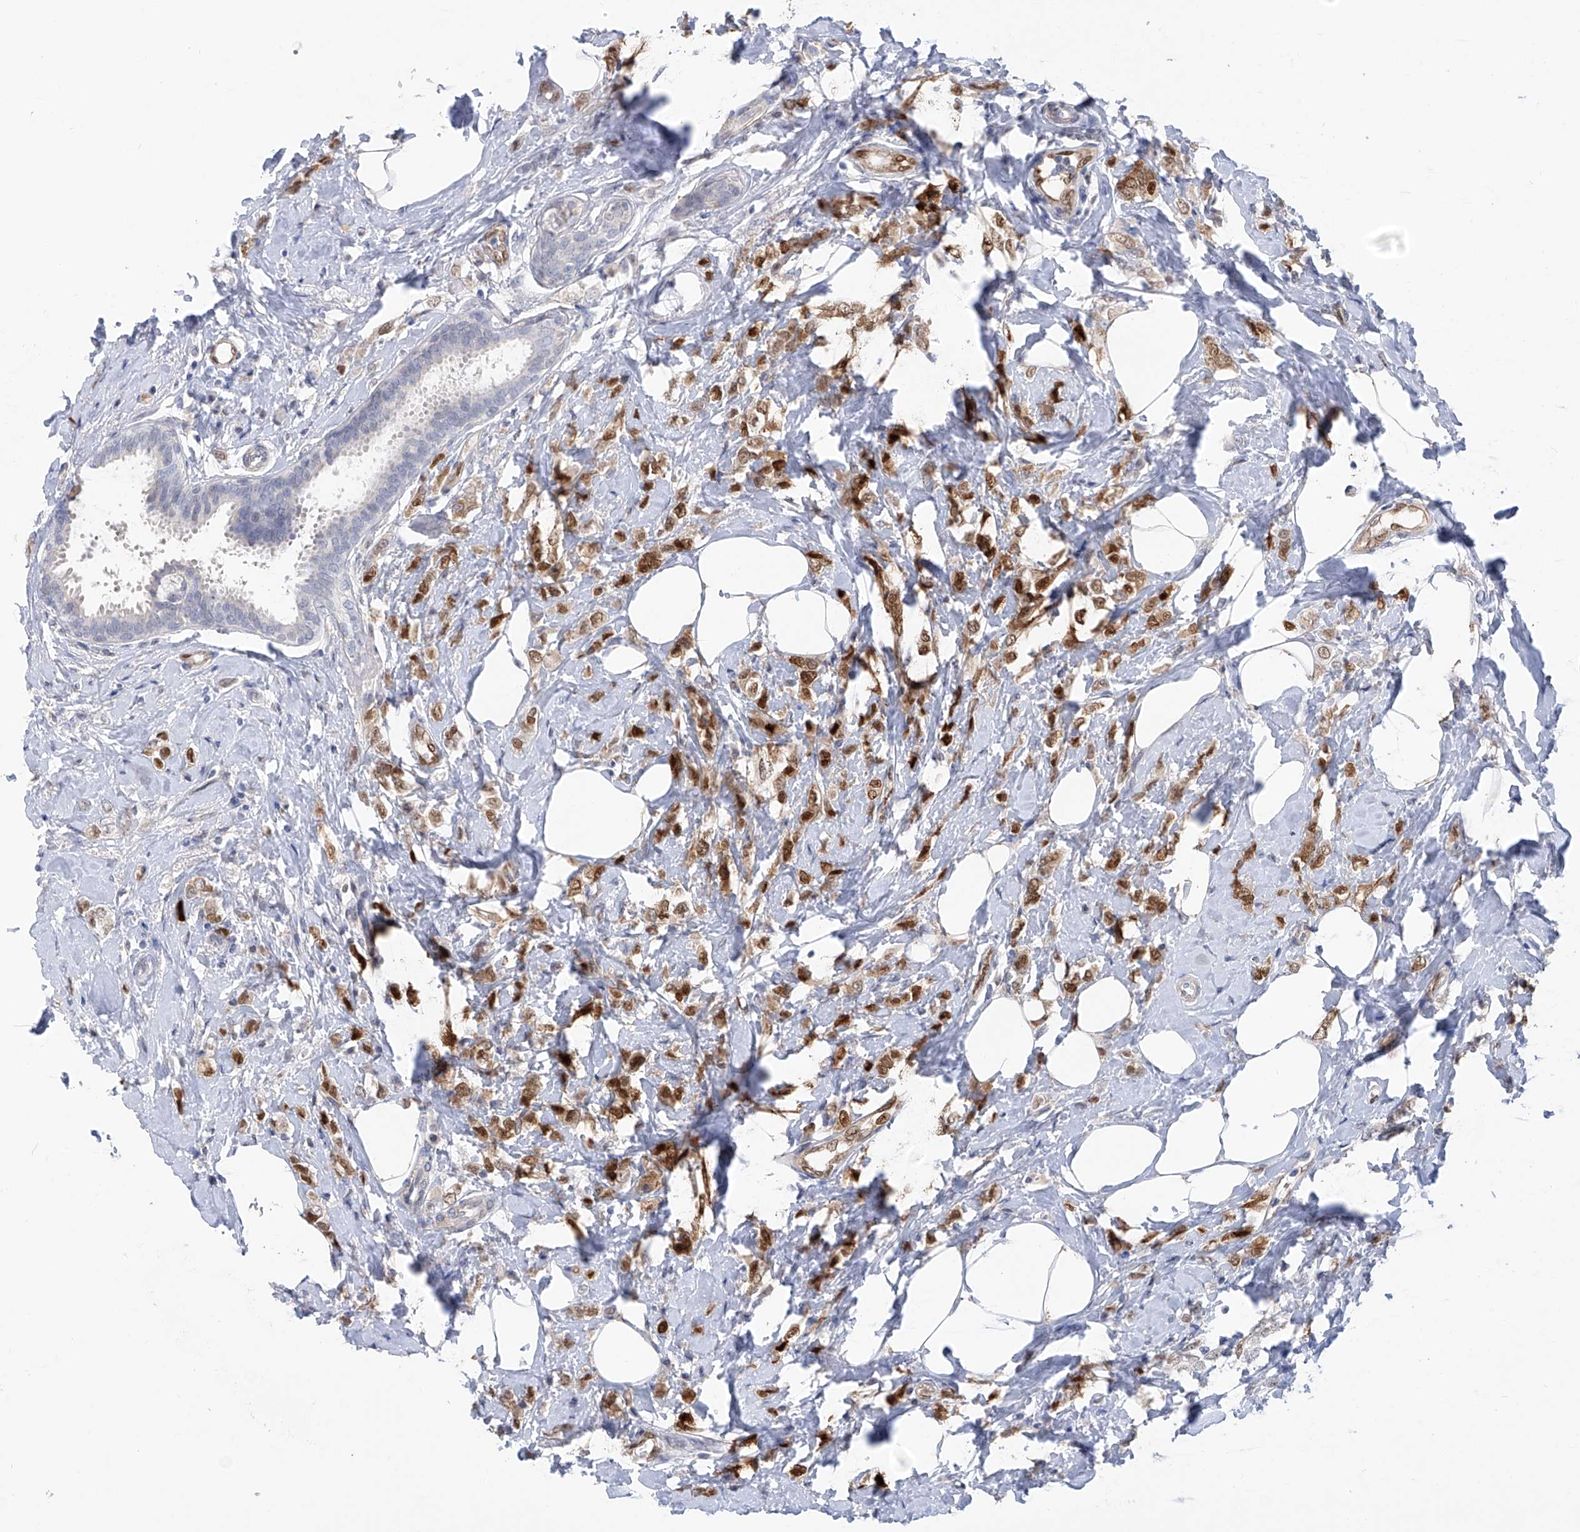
{"staining": {"intensity": "moderate", "quantity": ">75%", "location": "nuclear"}, "tissue": "breast cancer", "cell_type": "Tumor cells", "image_type": "cancer", "snomed": [{"axis": "morphology", "description": "Lobular carcinoma"}, {"axis": "topography", "description": "Breast"}], "caption": "Breast lobular carcinoma stained for a protein shows moderate nuclear positivity in tumor cells.", "gene": "PHF20", "patient": {"sex": "female", "age": 47}}